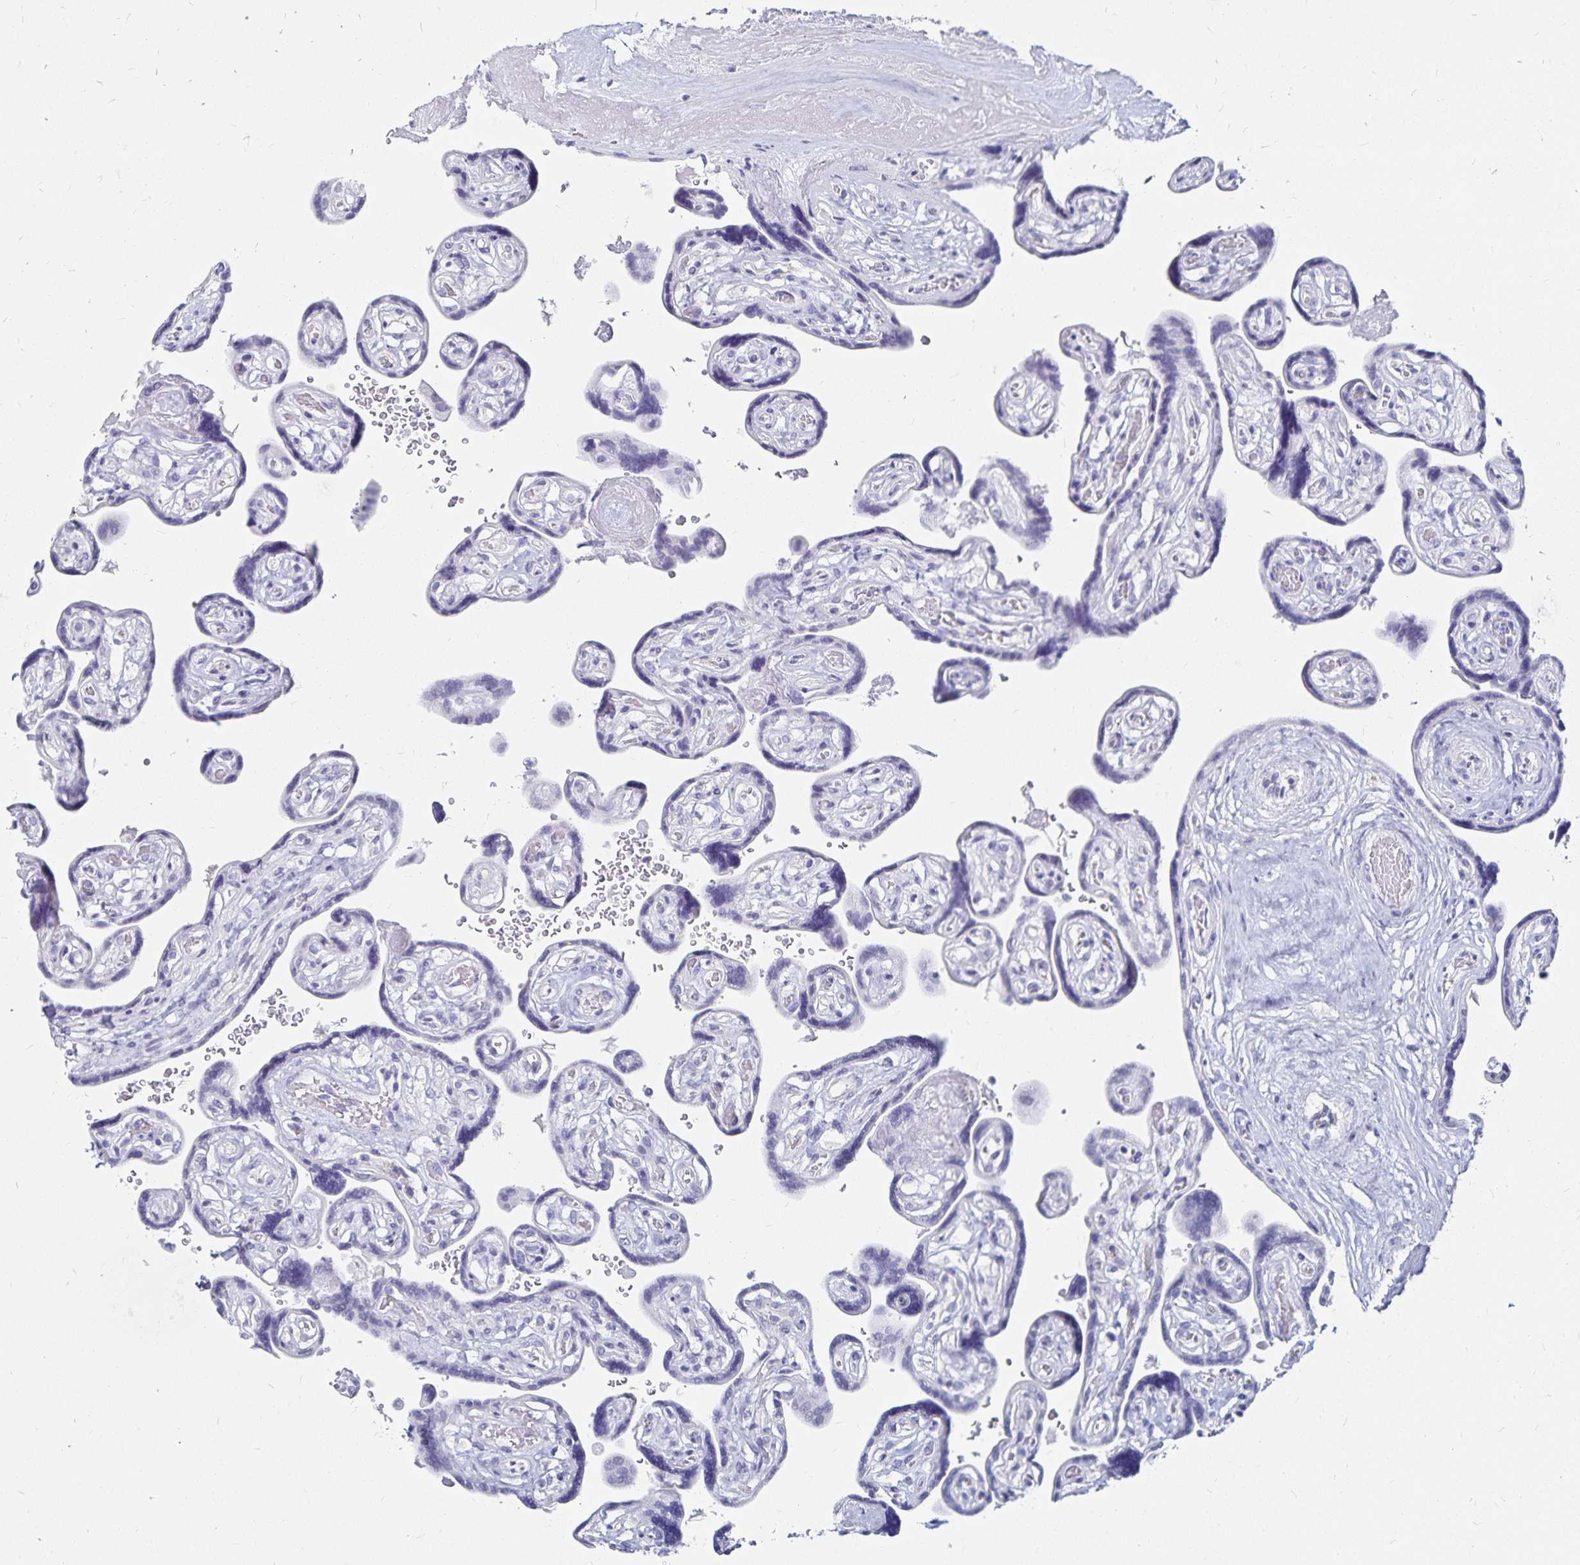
{"staining": {"intensity": "negative", "quantity": "none", "location": "none"}, "tissue": "placenta", "cell_type": "Trophoblastic cells", "image_type": "normal", "snomed": [{"axis": "morphology", "description": "Normal tissue, NOS"}, {"axis": "topography", "description": "Placenta"}], "caption": "Image shows no protein staining in trophoblastic cells of benign placenta. (DAB immunohistochemistry with hematoxylin counter stain).", "gene": "TNIP1", "patient": {"sex": "female", "age": 32}}